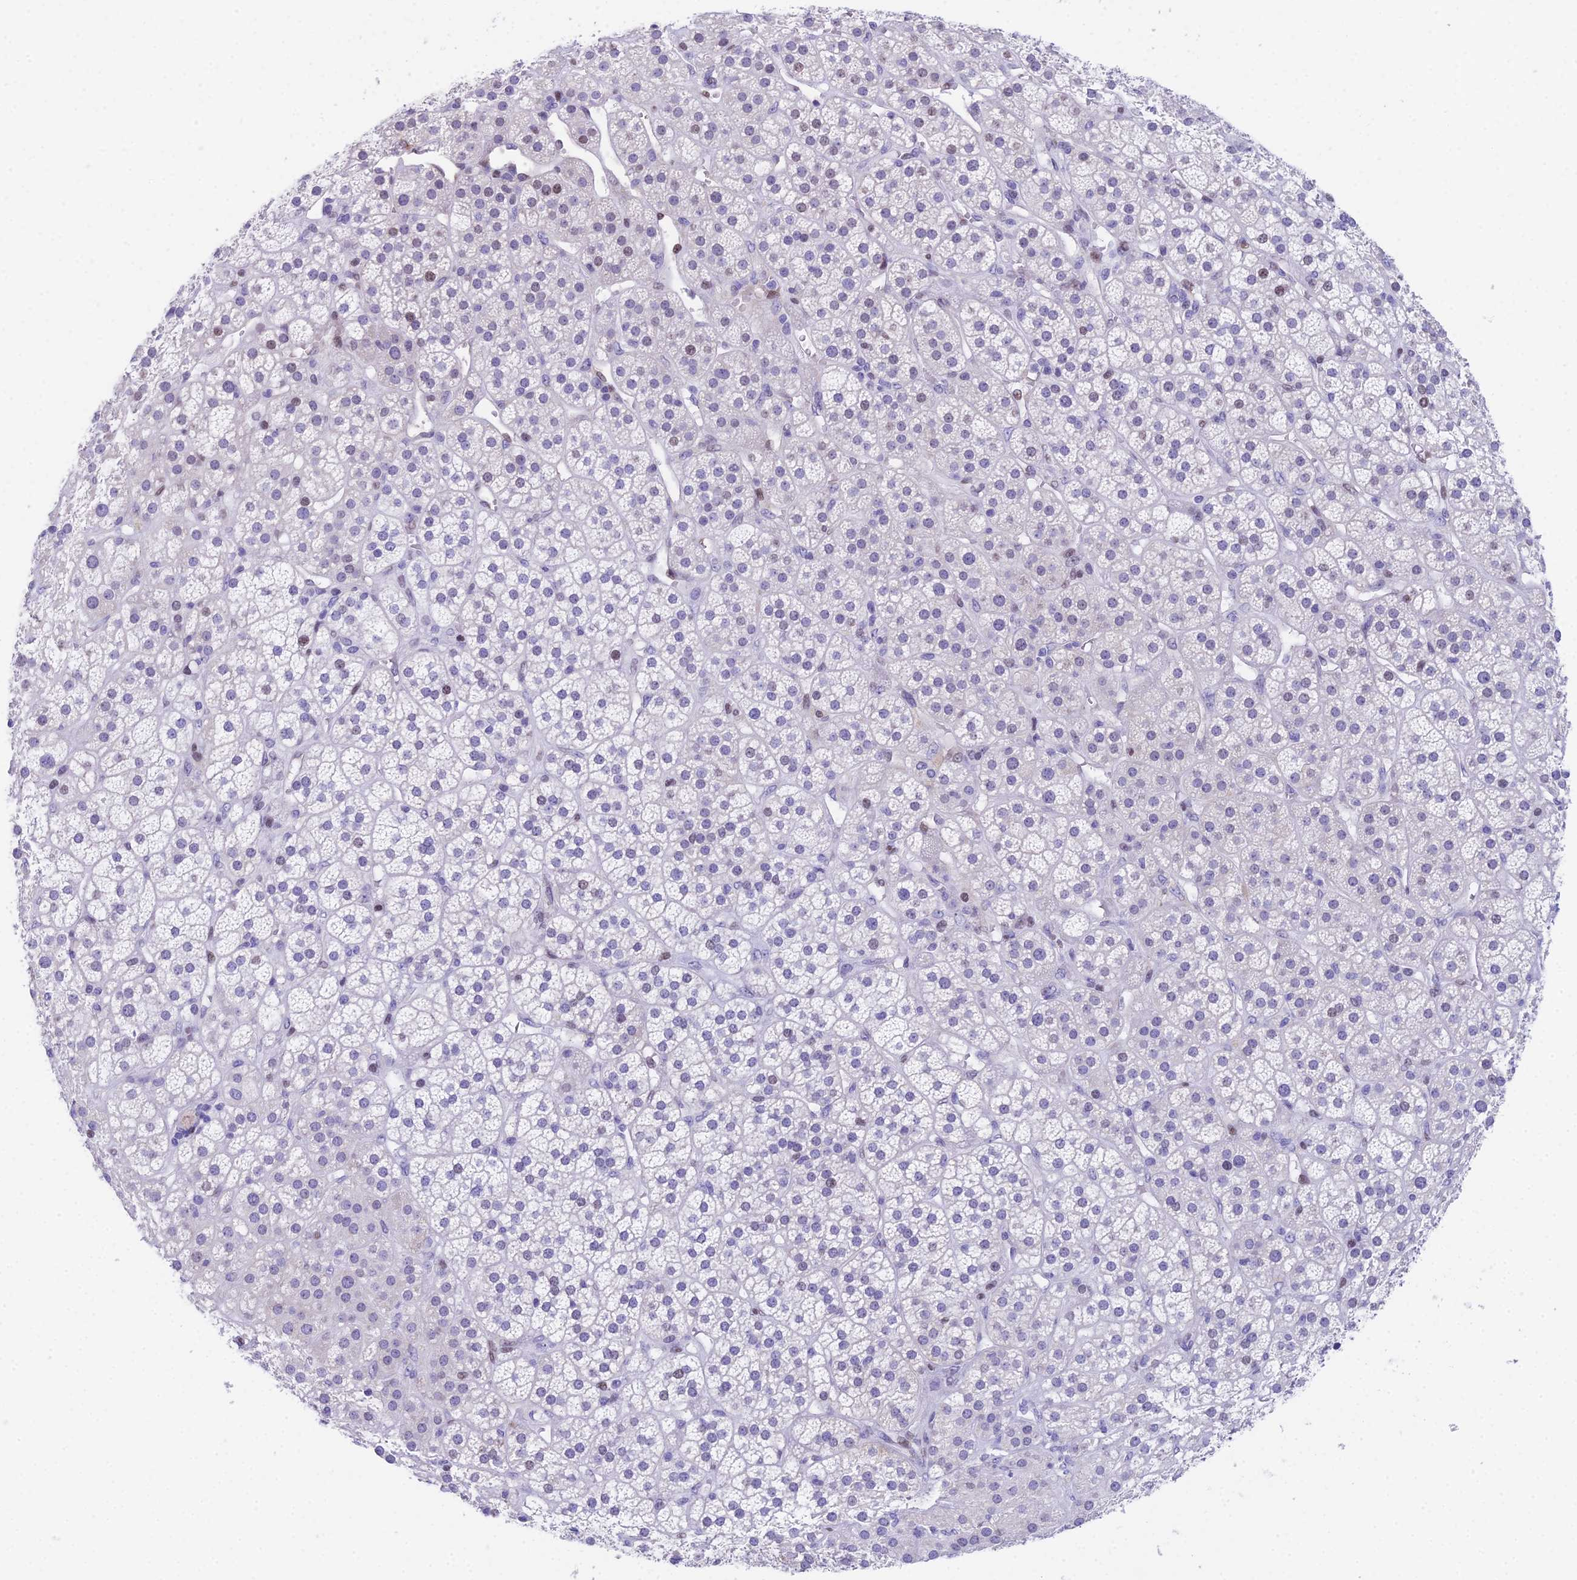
{"staining": {"intensity": "moderate", "quantity": "<25%", "location": "nuclear"}, "tissue": "adrenal gland", "cell_type": "Glandular cells", "image_type": "normal", "snomed": [{"axis": "morphology", "description": "Normal tissue, NOS"}, {"axis": "topography", "description": "Adrenal gland"}], "caption": "An IHC histopathology image of unremarkable tissue is shown. Protein staining in brown labels moderate nuclear positivity in adrenal gland within glandular cells.", "gene": "CC2D2A", "patient": {"sex": "female", "age": 70}}